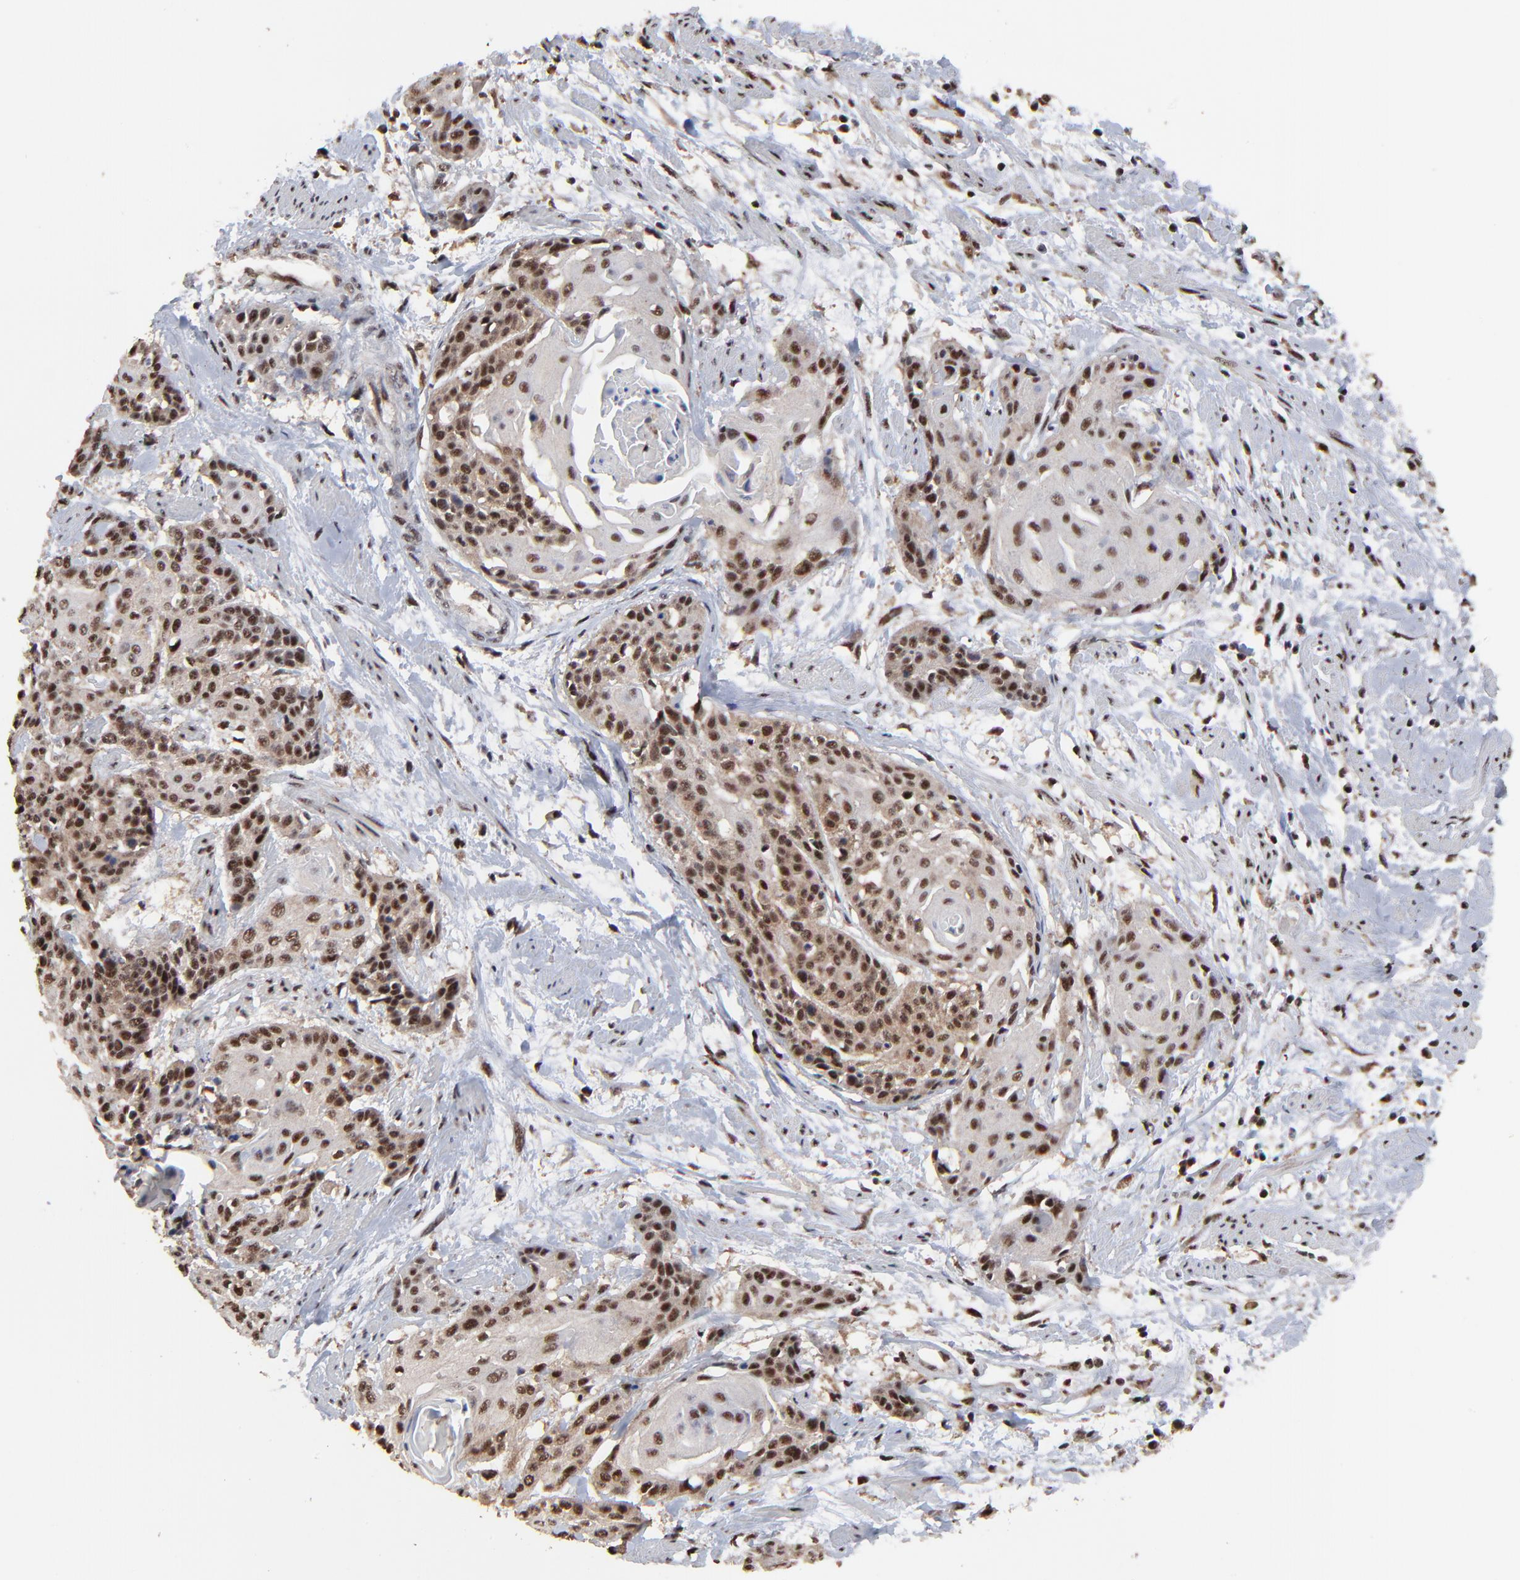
{"staining": {"intensity": "moderate", "quantity": ">75%", "location": "nuclear"}, "tissue": "cervical cancer", "cell_type": "Tumor cells", "image_type": "cancer", "snomed": [{"axis": "morphology", "description": "Squamous cell carcinoma, NOS"}, {"axis": "topography", "description": "Cervix"}], "caption": "About >75% of tumor cells in cervical cancer (squamous cell carcinoma) demonstrate moderate nuclear protein positivity as visualized by brown immunohistochemical staining.", "gene": "RBM22", "patient": {"sex": "female", "age": 57}}